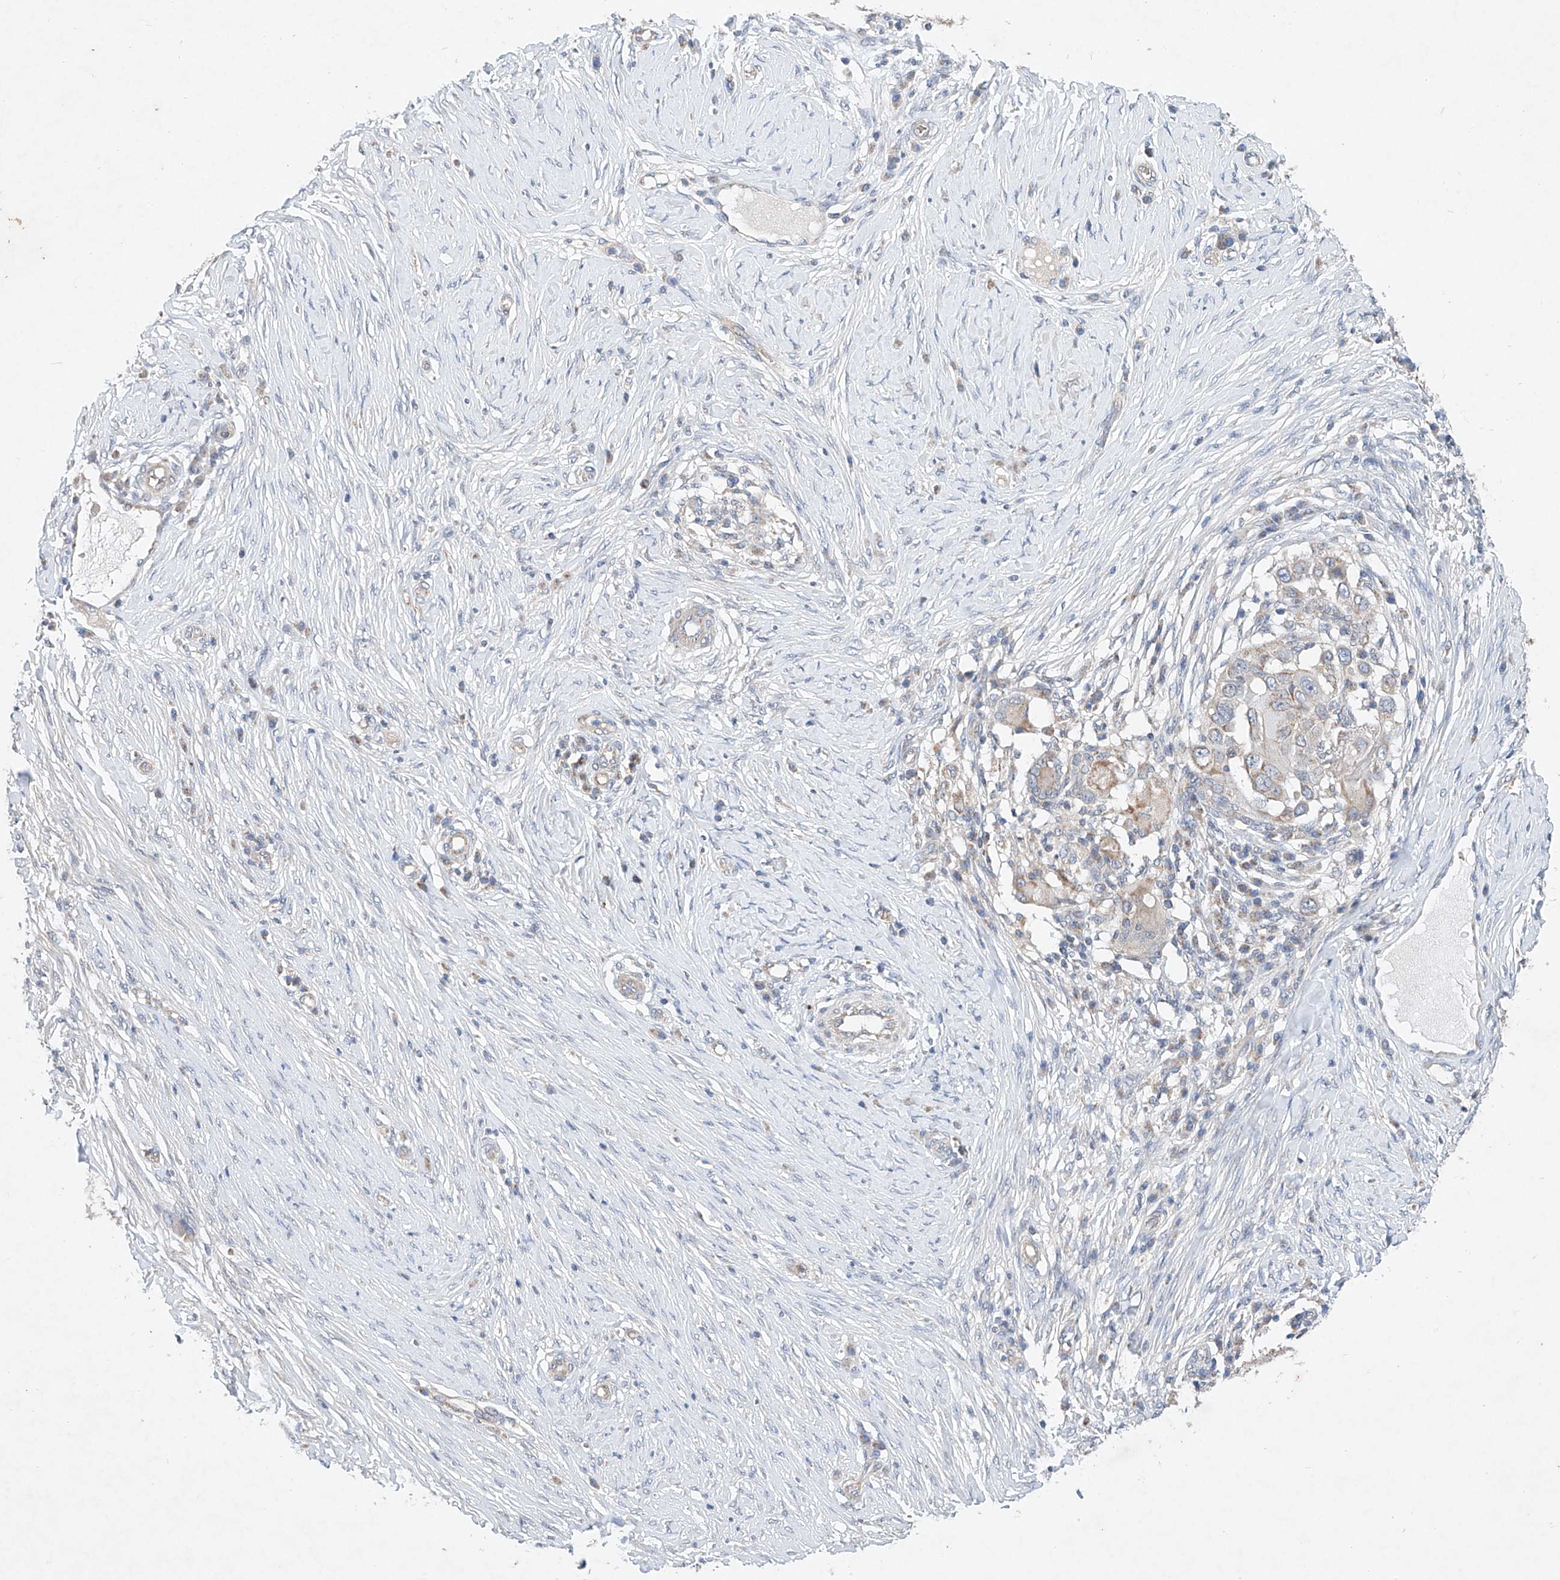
{"staining": {"intensity": "negative", "quantity": "none", "location": "none"}, "tissue": "skin cancer", "cell_type": "Tumor cells", "image_type": "cancer", "snomed": [{"axis": "morphology", "description": "Squamous cell carcinoma, NOS"}, {"axis": "topography", "description": "Skin"}], "caption": "A photomicrograph of human skin squamous cell carcinoma is negative for staining in tumor cells.", "gene": "FASTK", "patient": {"sex": "female", "age": 44}}